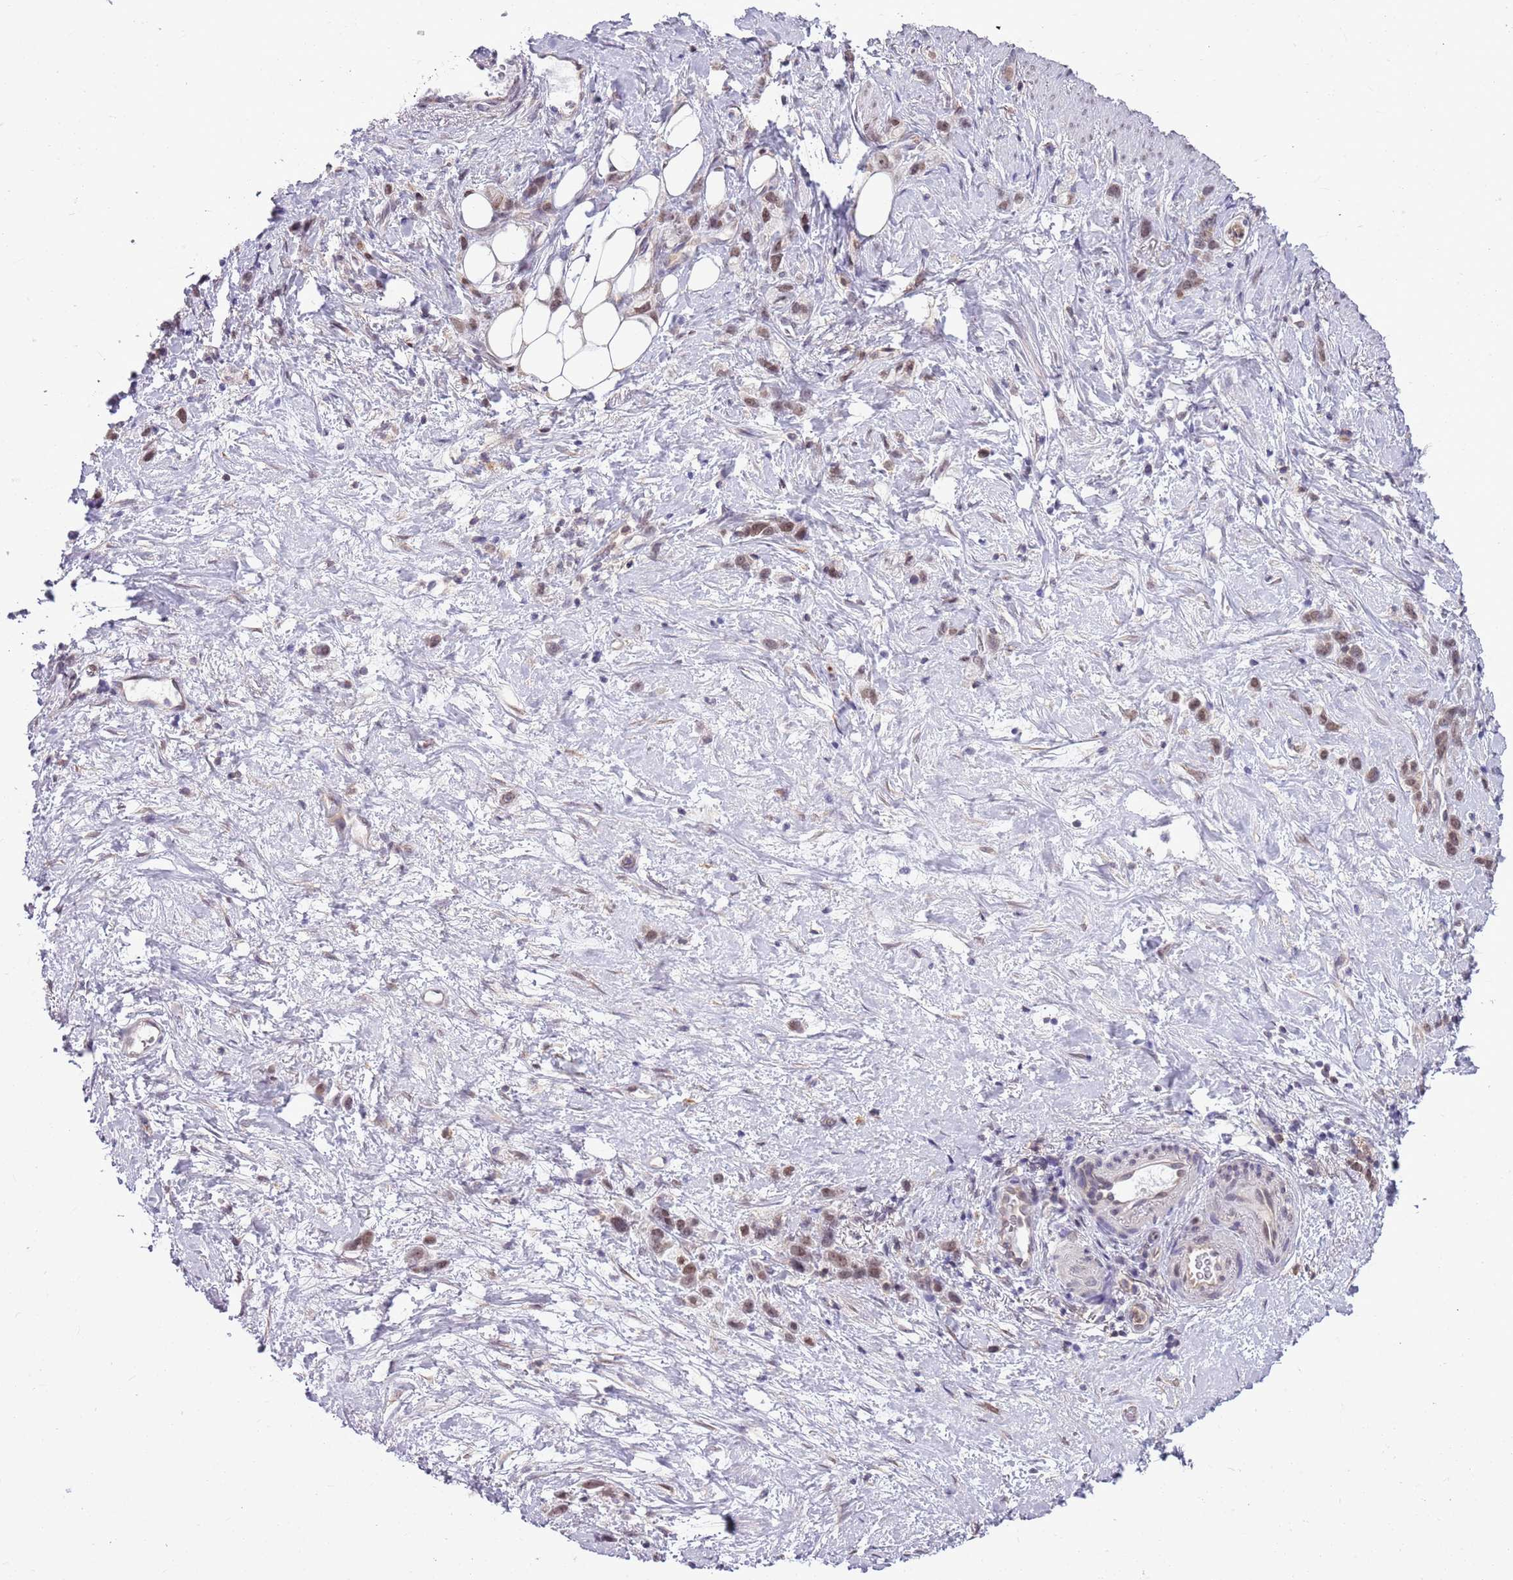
{"staining": {"intensity": "moderate", "quantity": ">75%", "location": "nuclear"}, "tissue": "stomach cancer", "cell_type": "Tumor cells", "image_type": "cancer", "snomed": [{"axis": "morphology", "description": "Adenocarcinoma, NOS"}, {"axis": "topography", "description": "Stomach"}], "caption": "This image demonstrates adenocarcinoma (stomach) stained with IHC to label a protein in brown. The nuclear of tumor cells show moderate positivity for the protein. Nuclei are counter-stained blue.", "gene": "DHX32", "patient": {"sex": "female", "age": 65}}